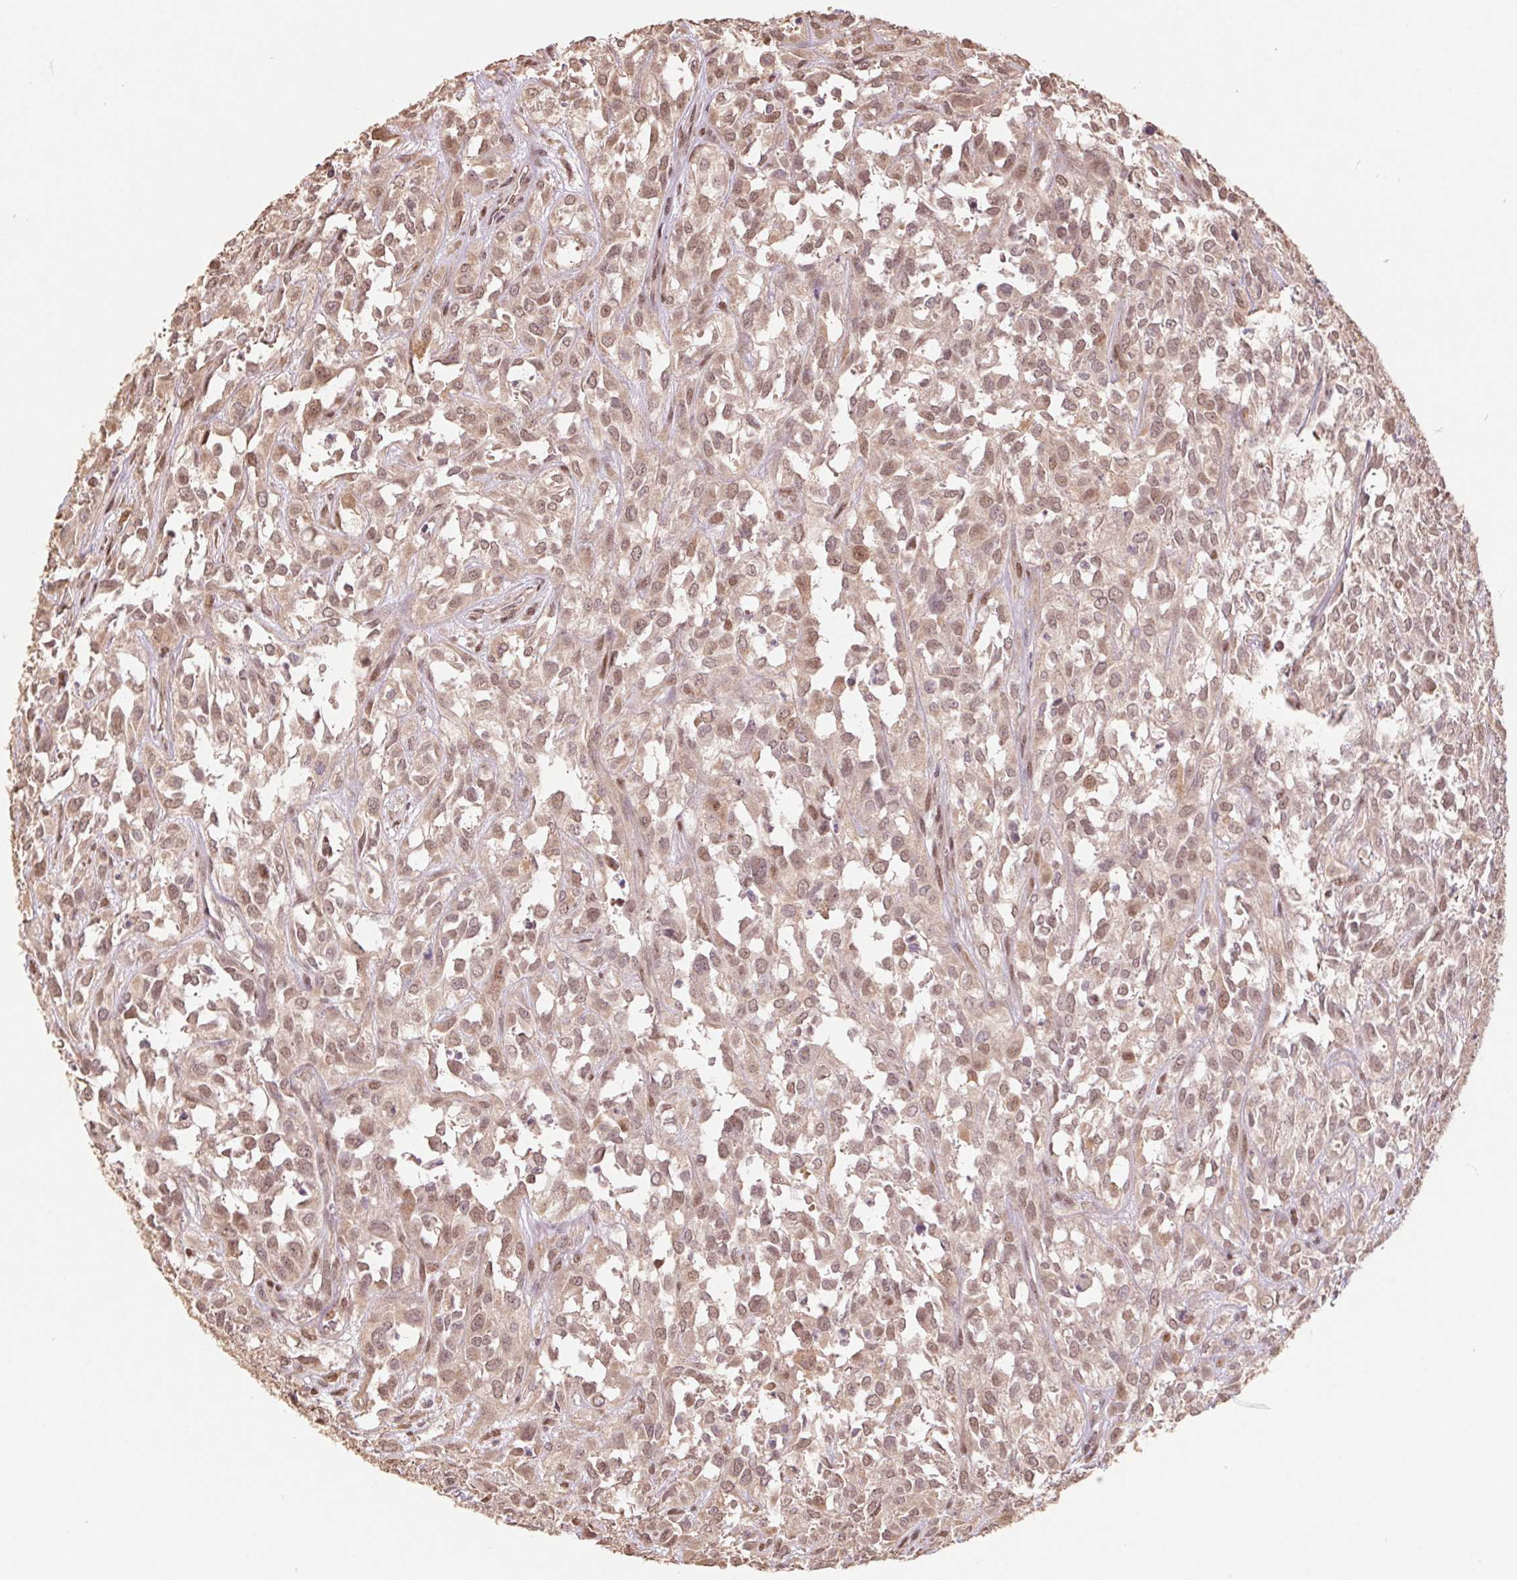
{"staining": {"intensity": "weak", "quantity": ">75%", "location": "cytoplasmic/membranous,nuclear"}, "tissue": "urothelial cancer", "cell_type": "Tumor cells", "image_type": "cancer", "snomed": [{"axis": "morphology", "description": "Urothelial carcinoma, High grade"}, {"axis": "topography", "description": "Urinary bladder"}], "caption": "Weak cytoplasmic/membranous and nuclear positivity for a protein is identified in approximately >75% of tumor cells of urothelial cancer using immunohistochemistry.", "gene": "CUTA", "patient": {"sex": "male", "age": 67}}